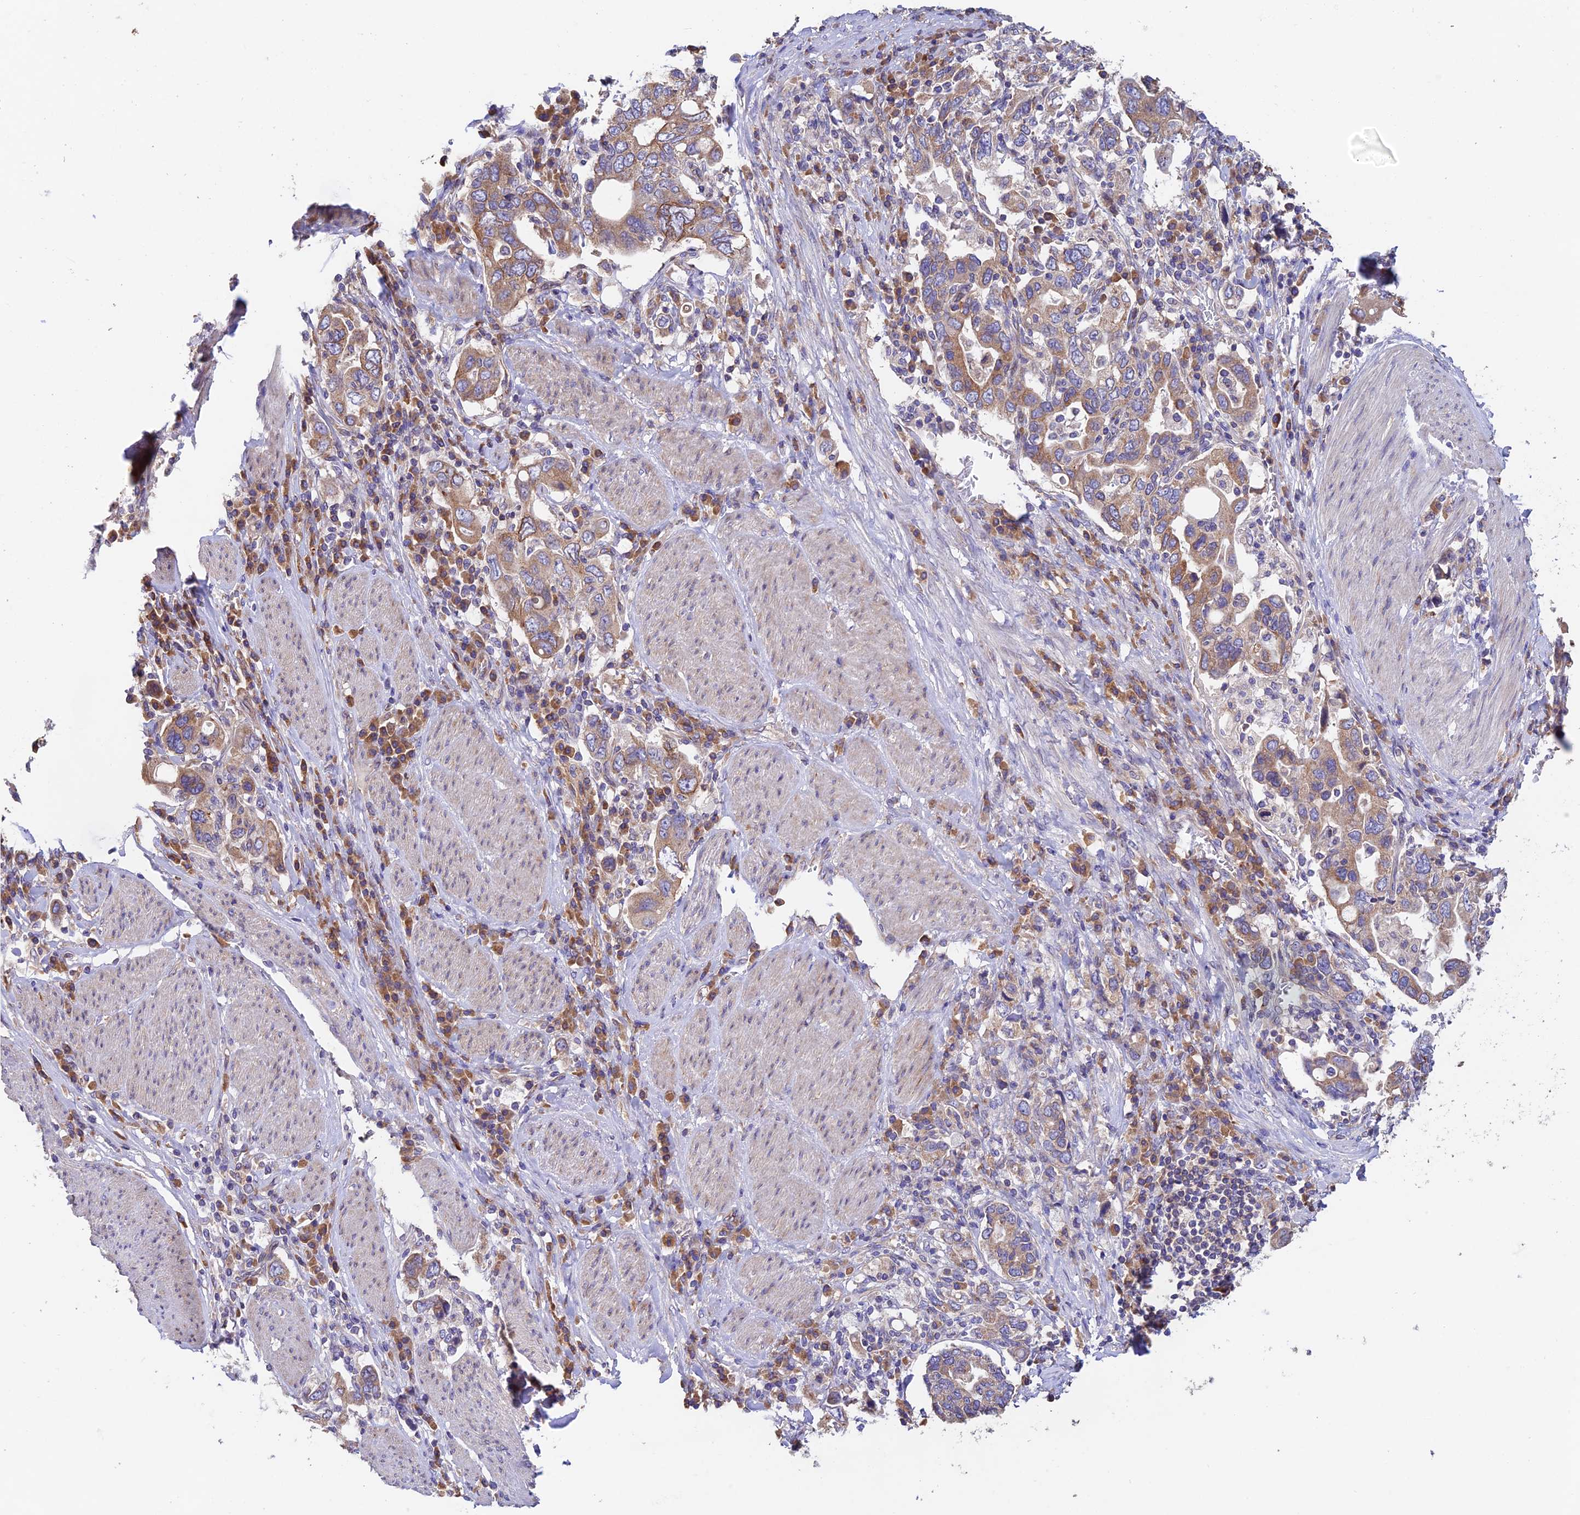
{"staining": {"intensity": "moderate", "quantity": "25%-75%", "location": "cytoplasmic/membranous"}, "tissue": "stomach cancer", "cell_type": "Tumor cells", "image_type": "cancer", "snomed": [{"axis": "morphology", "description": "Adenocarcinoma, NOS"}, {"axis": "topography", "description": "Stomach, upper"}], "caption": "Immunohistochemical staining of human stomach cancer displays moderate cytoplasmic/membranous protein staining in approximately 25%-75% of tumor cells.", "gene": "EMC3", "patient": {"sex": "male", "age": 62}}